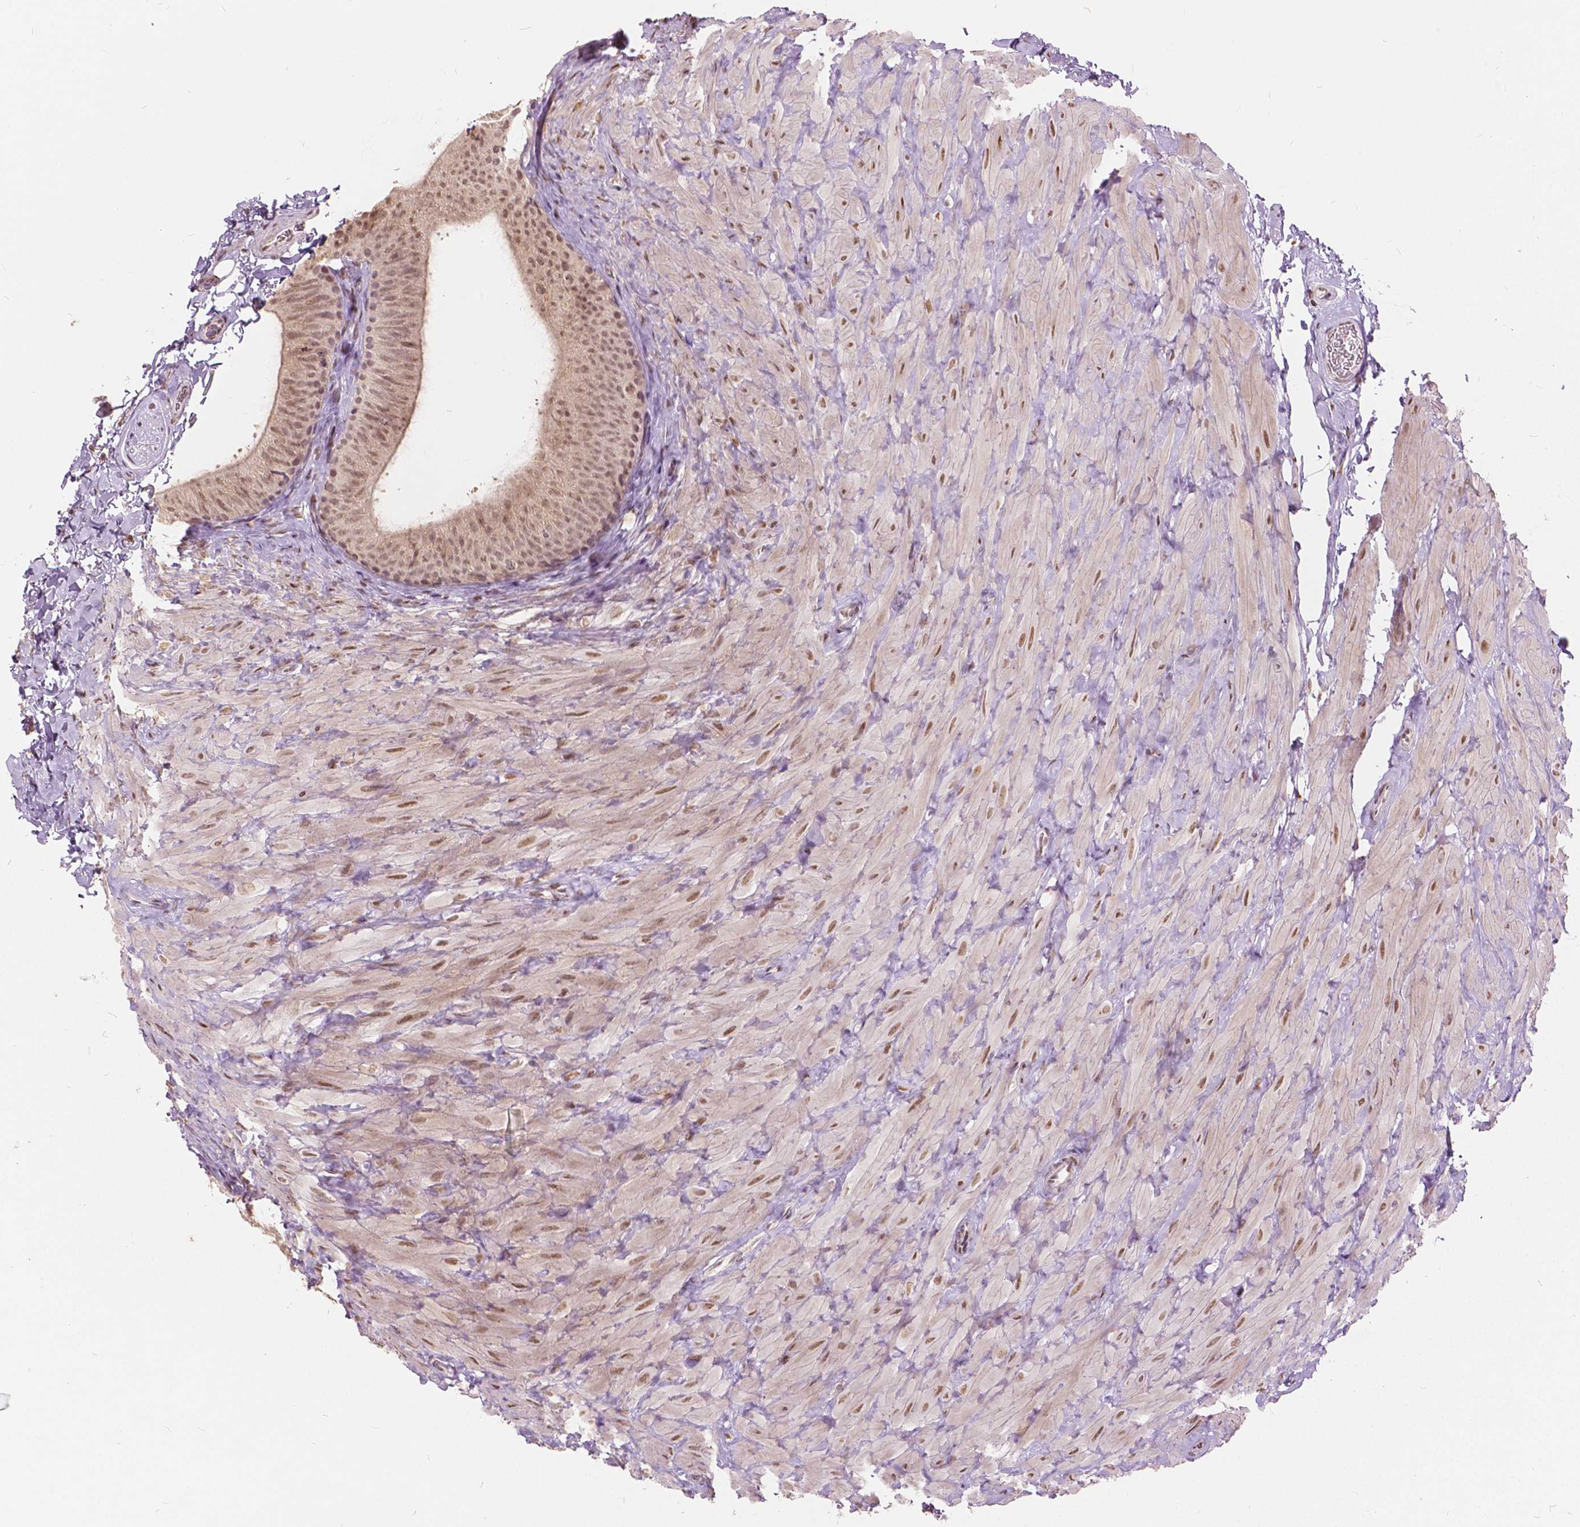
{"staining": {"intensity": "moderate", "quantity": ">75%", "location": "cytoplasmic/membranous,nuclear"}, "tissue": "epididymis", "cell_type": "Glandular cells", "image_type": "normal", "snomed": [{"axis": "morphology", "description": "Normal tissue, NOS"}, {"axis": "topography", "description": "Epididymis, spermatic cord, NOS"}, {"axis": "topography", "description": "Epididymis"}], "caption": "High-power microscopy captured an immunohistochemistry (IHC) photomicrograph of benign epididymis, revealing moderate cytoplasmic/membranous,nuclear positivity in approximately >75% of glandular cells. Ihc stains the protein of interest in brown and the nuclei are stained blue.", "gene": "HOXA10", "patient": {"sex": "male", "age": 31}}